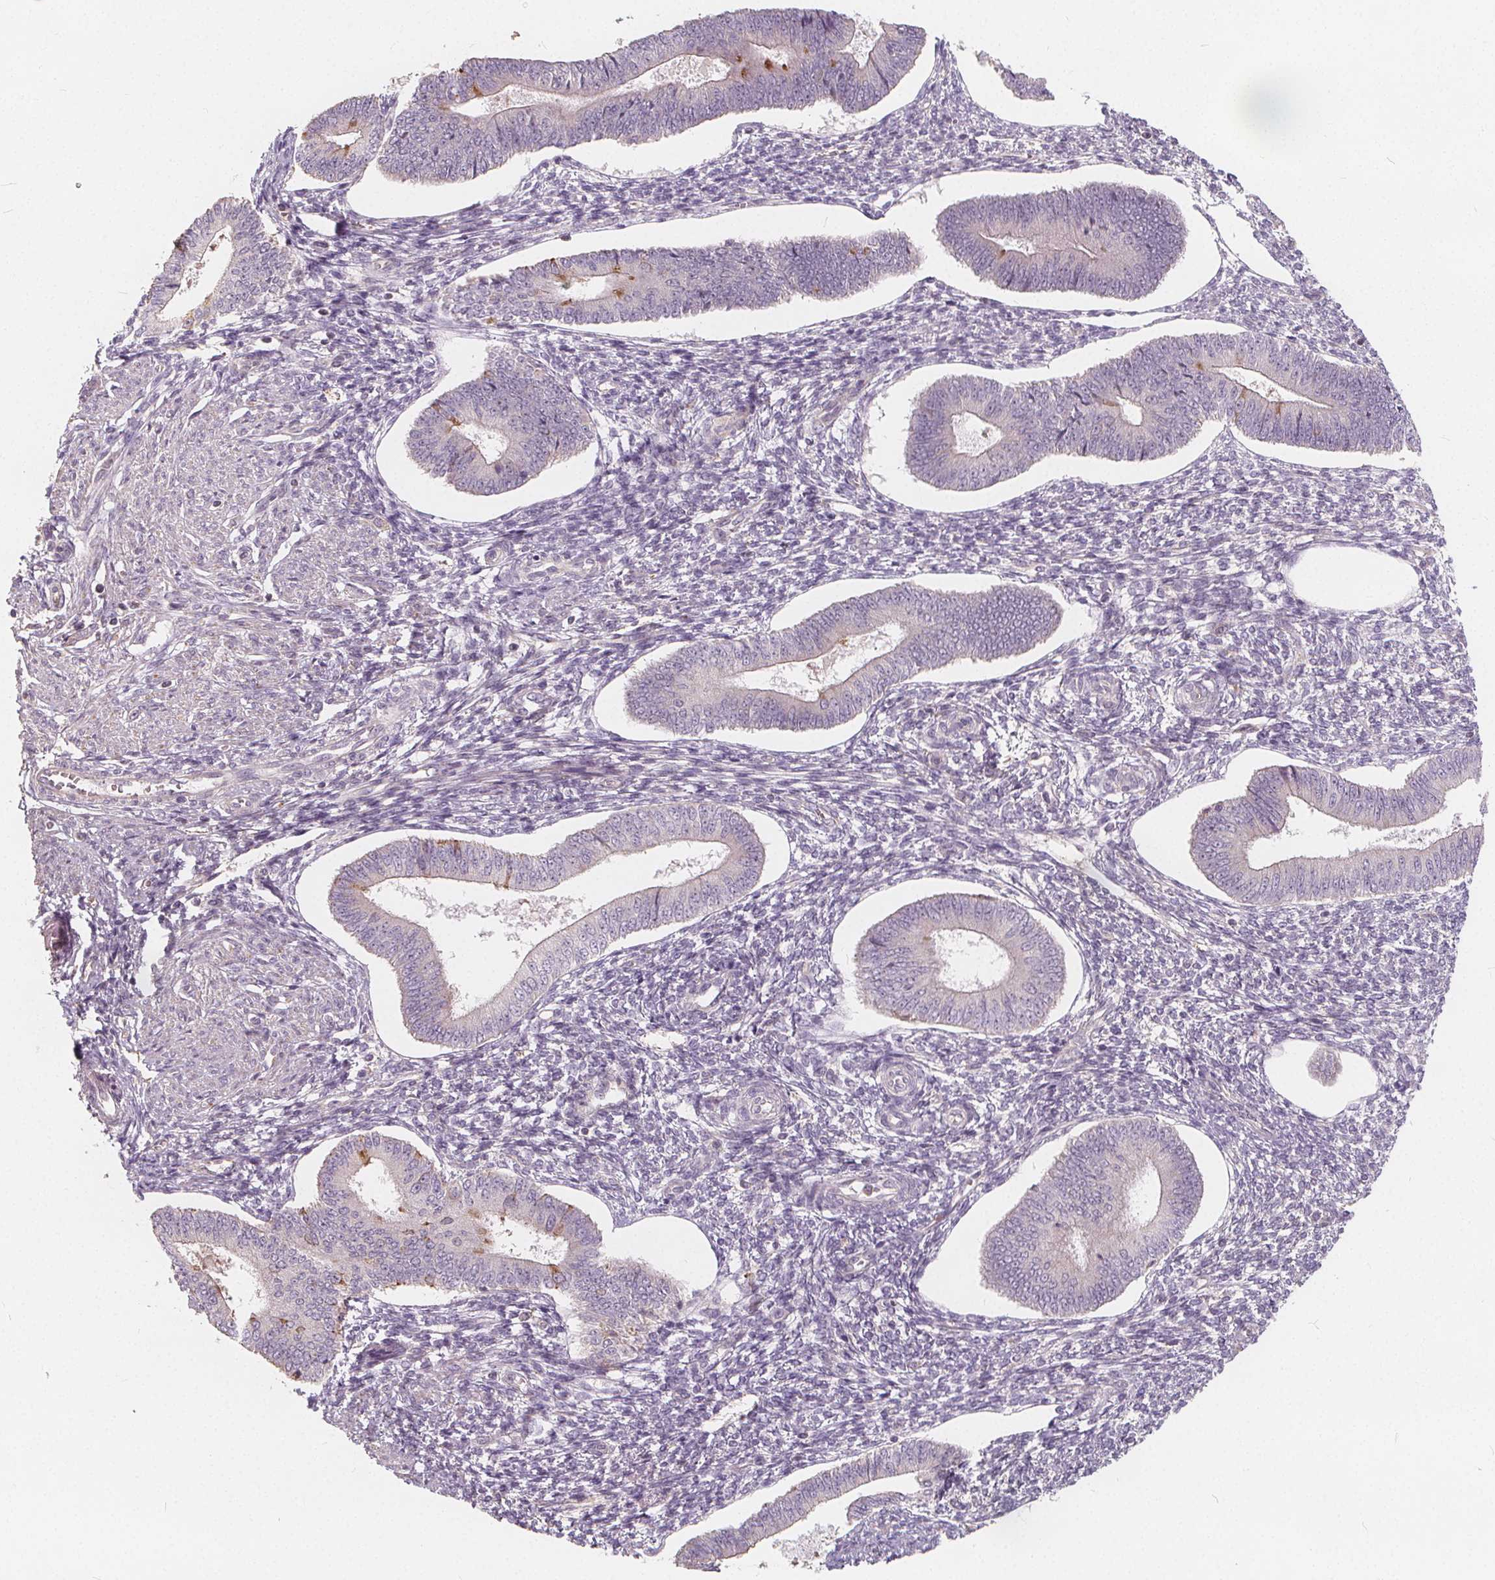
{"staining": {"intensity": "negative", "quantity": "none", "location": "none"}, "tissue": "endometrium", "cell_type": "Cells in endometrial stroma", "image_type": "normal", "snomed": [{"axis": "morphology", "description": "Normal tissue, NOS"}, {"axis": "topography", "description": "Endometrium"}], "caption": "A histopathology image of human endometrium is negative for staining in cells in endometrial stroma. (Brightfield microscopy of DAB (3,3'-diaminobenzidine) IHC at high magnification).", "gene": "DRC3", "patient": {"sex": "female", "age": 42}}